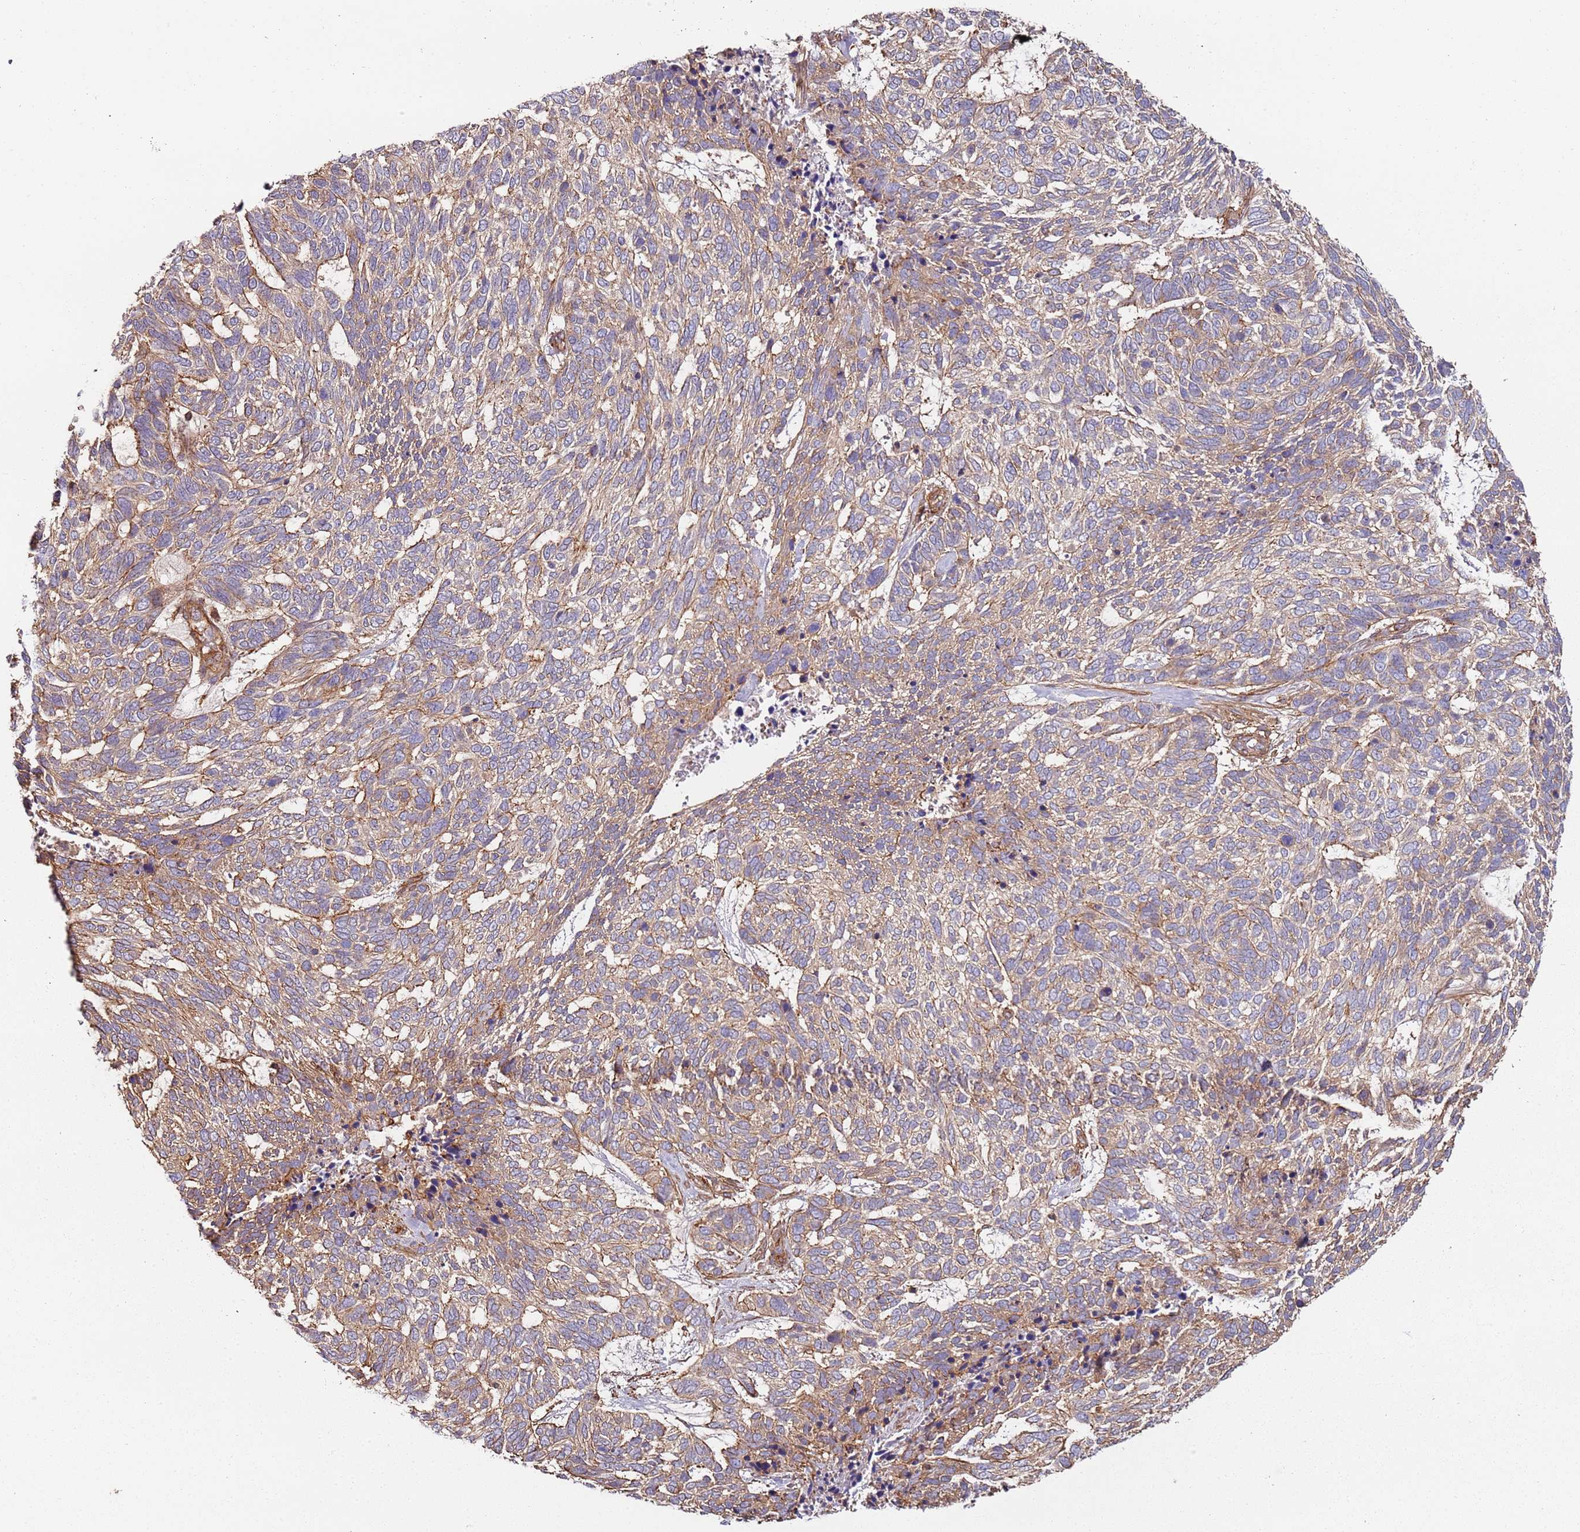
{"staining": {"intensity": "weak", "quantity": "25%-75%", "location": "cytoplasmic/membranous"}, "tissue": "skin cancer", "cell_type": "Tumor cells", "image_type": "cancer", "snomed": [{"axis": "morphology", "description": "Basal cell carcinoma"}, {"axis": "topography", "description": "Skin"}], "caption": "Skin cancer (basal cell carcinoma) stained with immunohistochemistry (IHC) exhibits weak cytoplasmic/membranous expression in about 25%-75% of tumor cells.", "gene": "CYP2U1", "patient": {"sex": "female", "age": 65}}